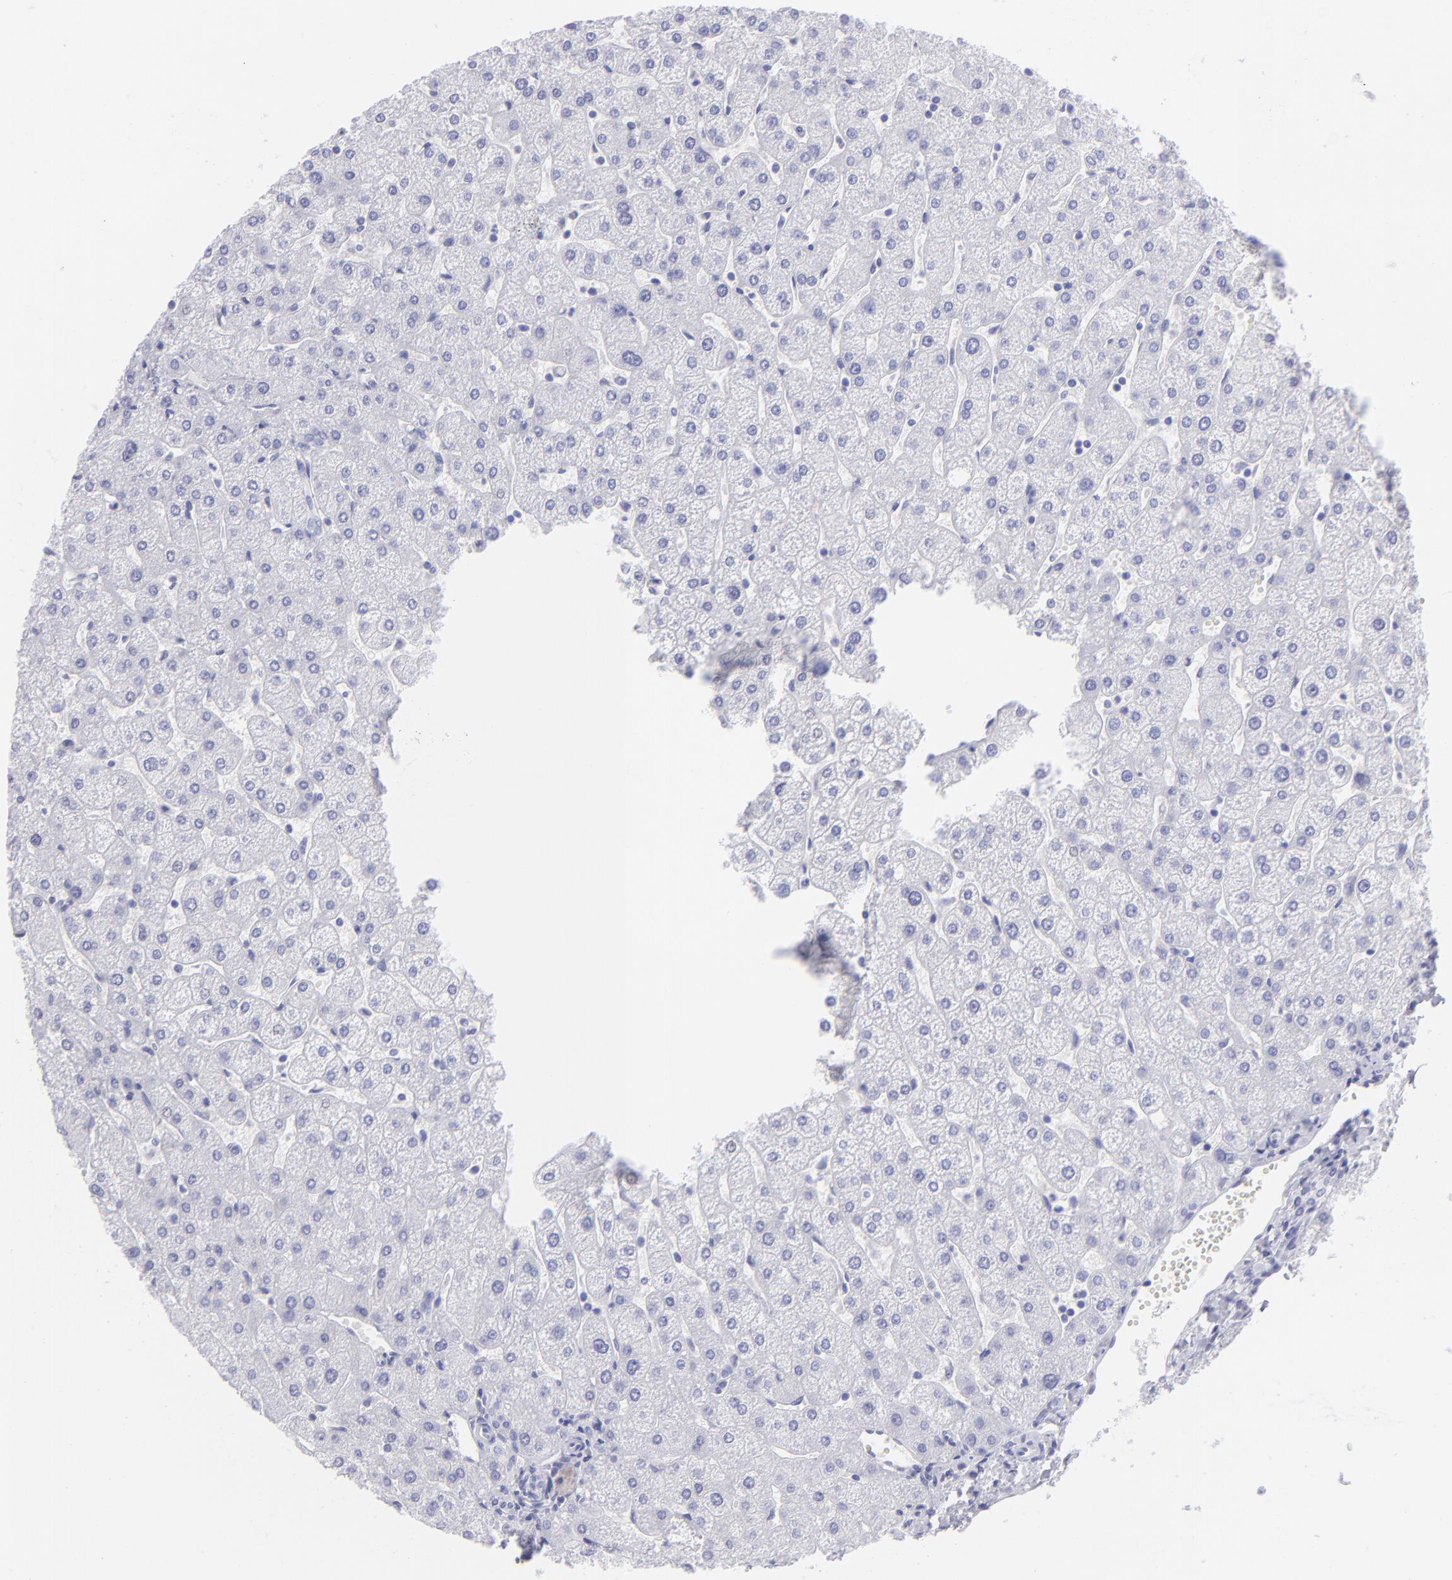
{"staining": {"intensity": "negative", "quantity": "none", "location": "none"}, "tissue": "liver", "cell_type": "Cholangiocytes", "image_type": "normal", "snomed": [{"axis": "morphology", "description": "Normal tissue, NOS"}, {"axis": "topography", "description": "Liver"}], "caption": "DAB immunohistochemical staining of benign human liver exhibits no significant expression in cholangiocytes.", "gene": "SLC1A2", "patient": {"sex": "male", "age": 67}}